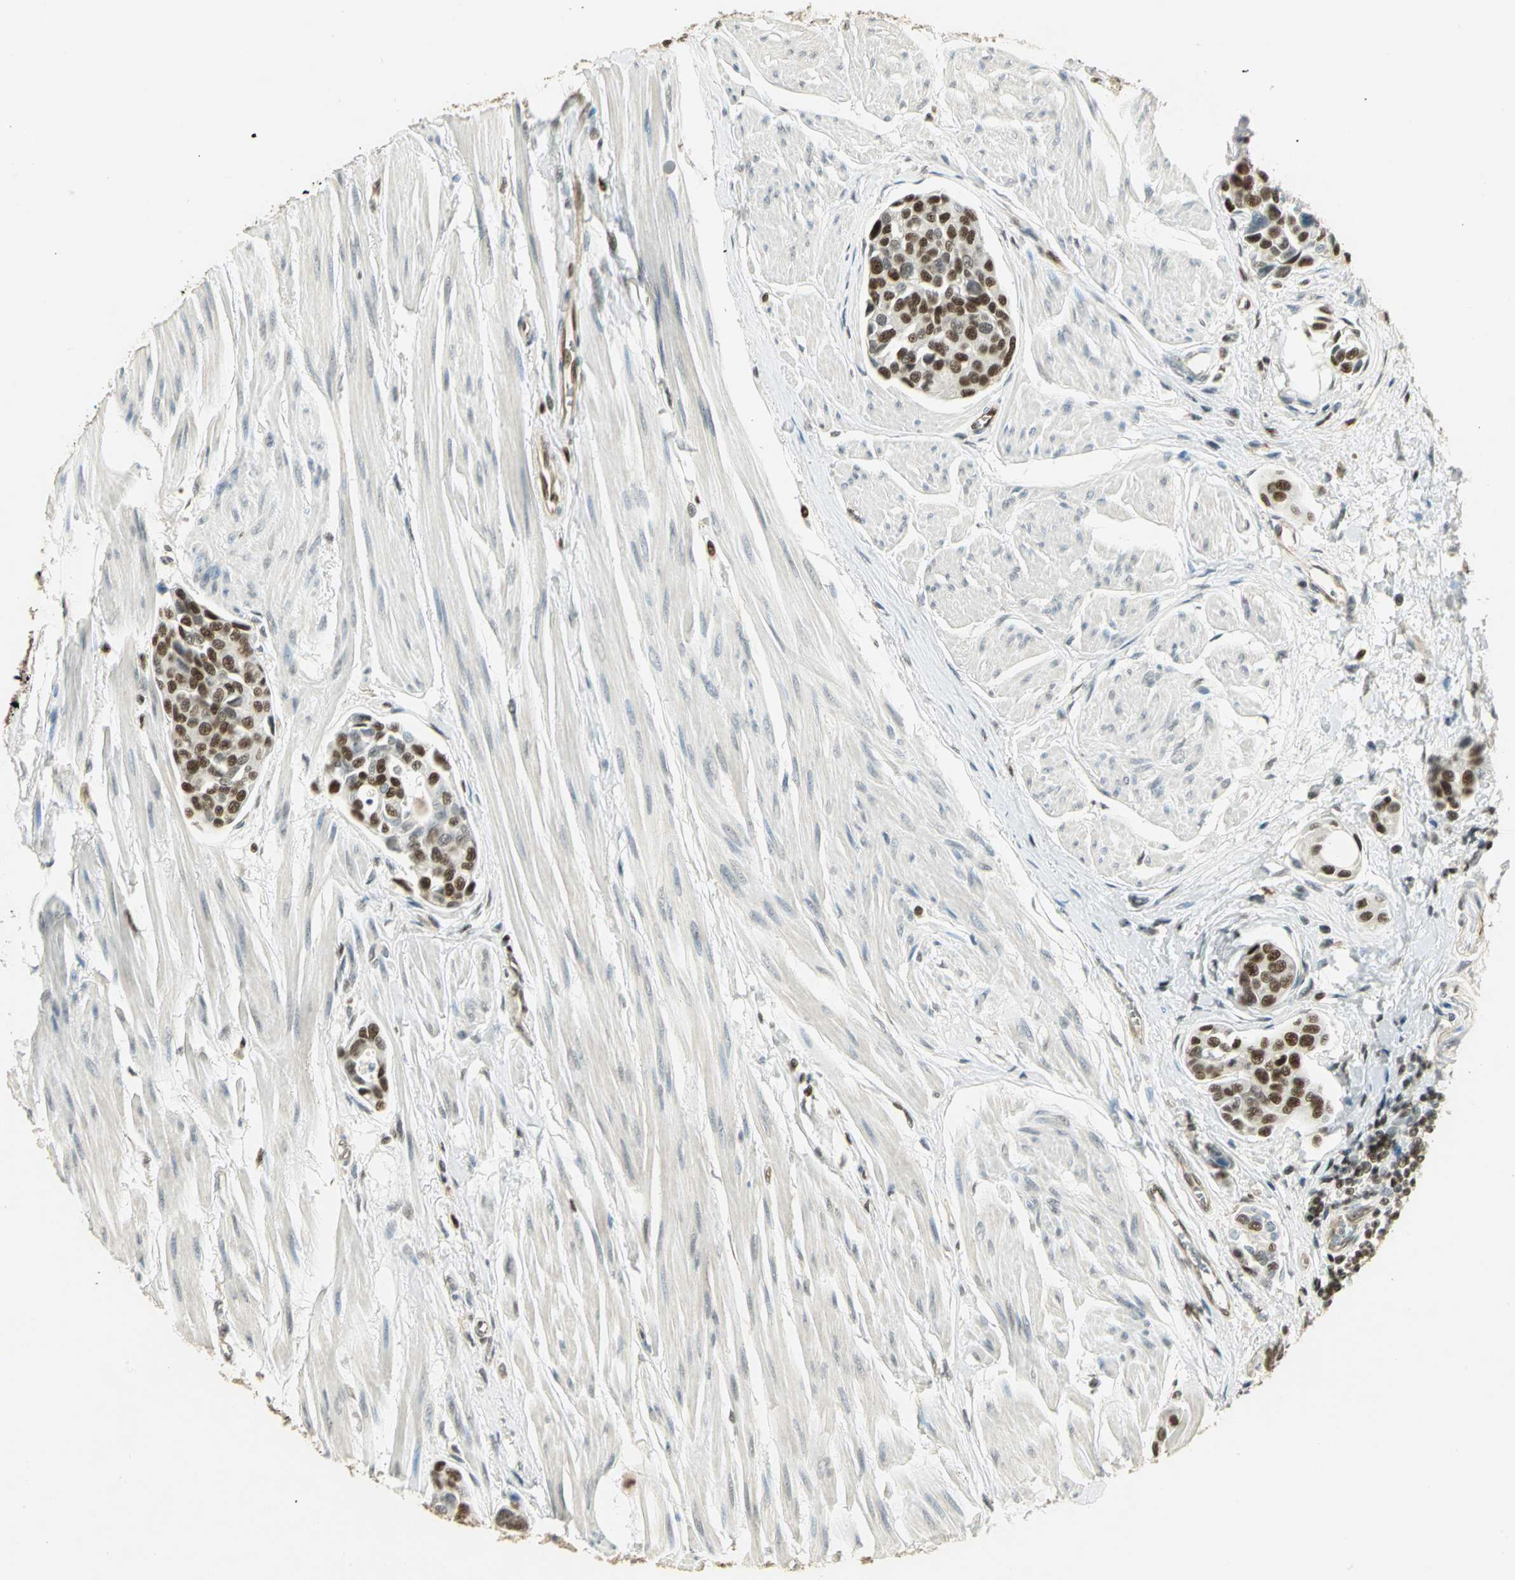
{"staining": {"intensity": "strong", "quantity": ">75%", "location": "nuclear"}, "tissue": "urothelial cancer", "cell_type": "Tumor cells", "image_type": "cancer", "snomed": [{"axis": "morphology", "description": "Urothelial carcinoma, High grade"}, {"axis": "topography", "description": "Urinary bladder"}], "caption": "Human urothelial cancer stained for a protein (brown) shows strong nuclear positive expression in about >75% of tumor cells.", "gene": "ELF1", "patient": {"sex": "male", "age": 78}}